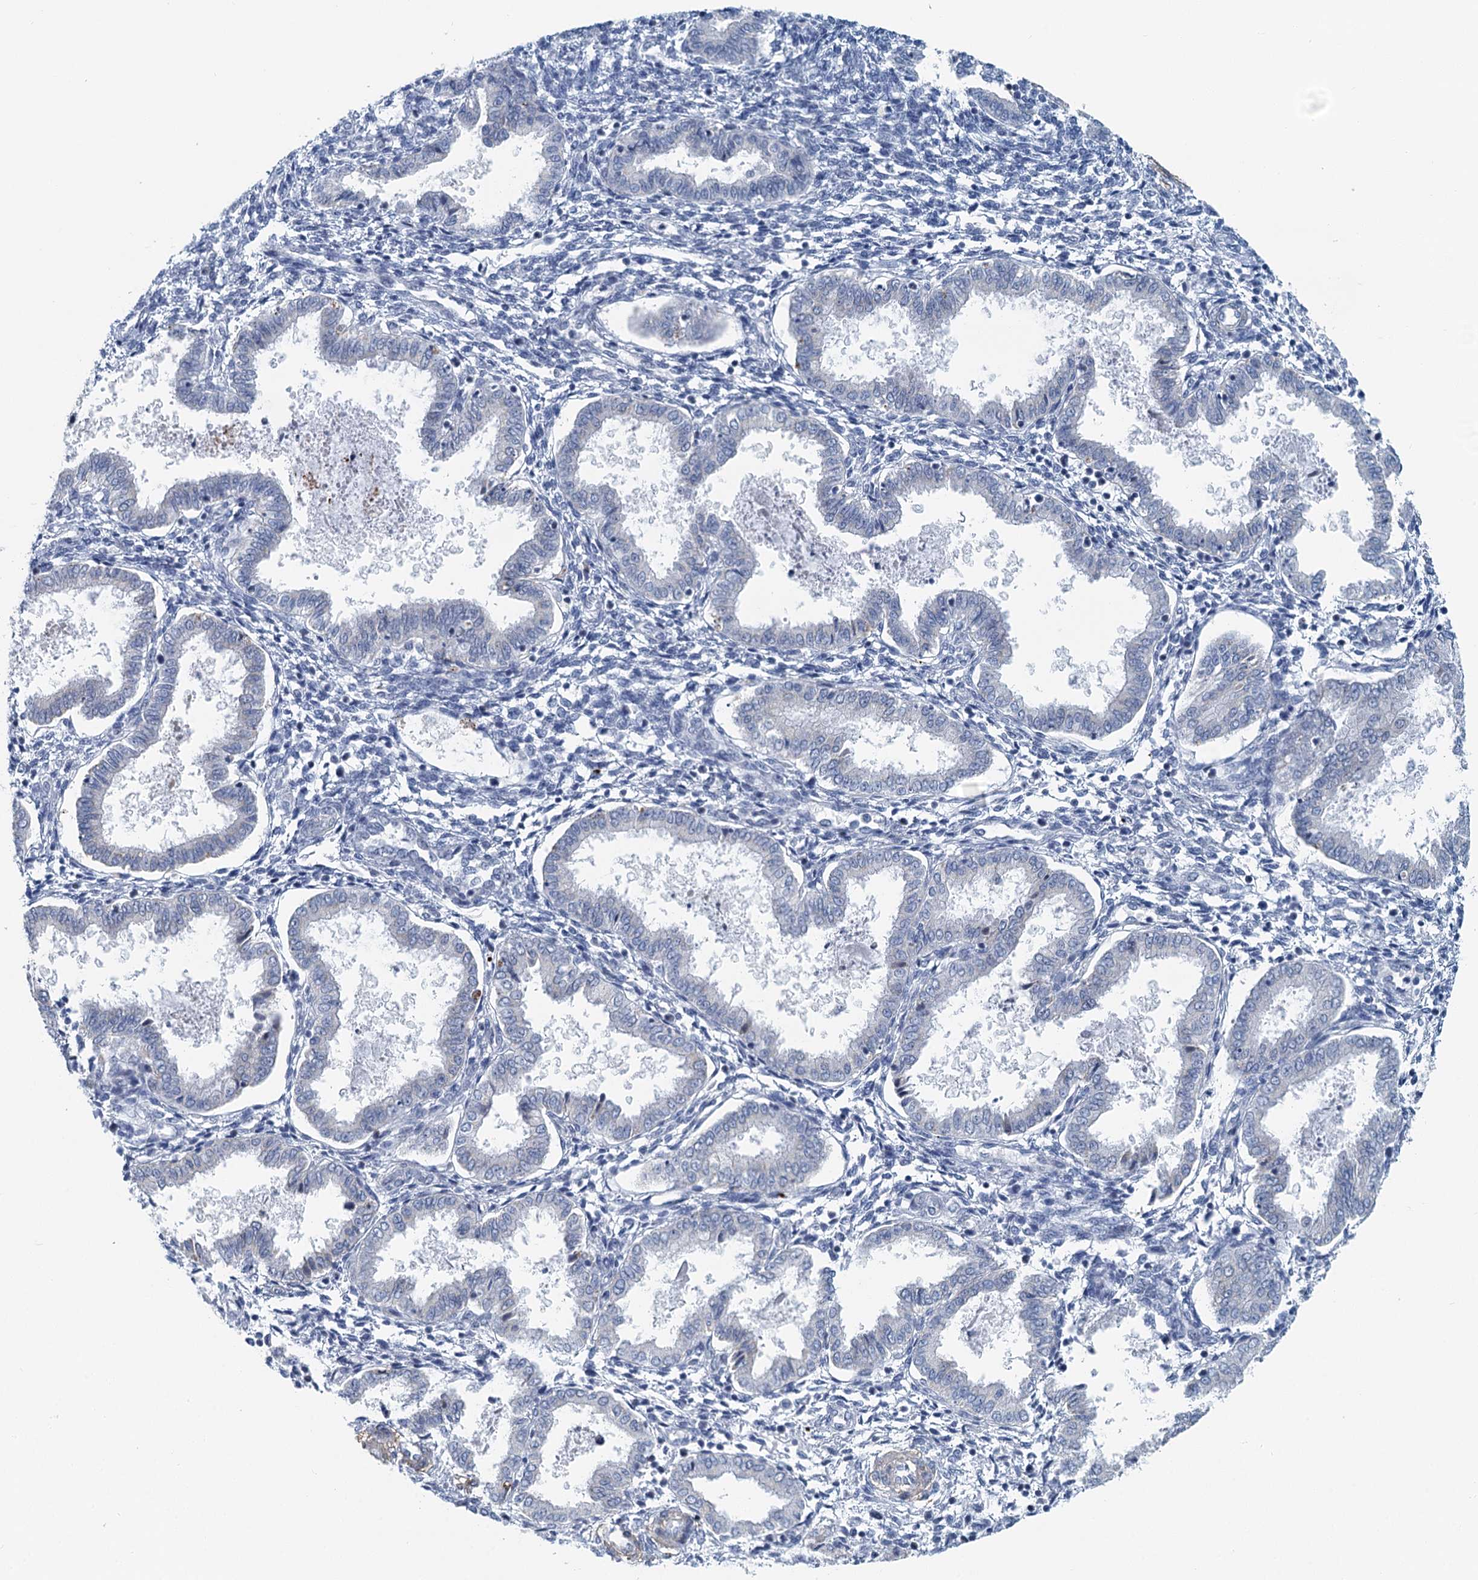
{"staining": {"intensity": "negative", "quantity": "none", "location": "none"}, "tissue": "endometrium", "cell_type": "Cells in endometrial stroma", "image_type": "normal", "snomed": [{"axis": "morphology", "description": "Normal tissue, NOS"}, {"axis": "topography", "description": "Endometrium"}], "caption": "This is an IHC photomicrograph of benign endometrium. There is no positivity in cells in endometrial stroma.", "gene": "ZNF527", "patient": {"sex": "female", "age": 33}}